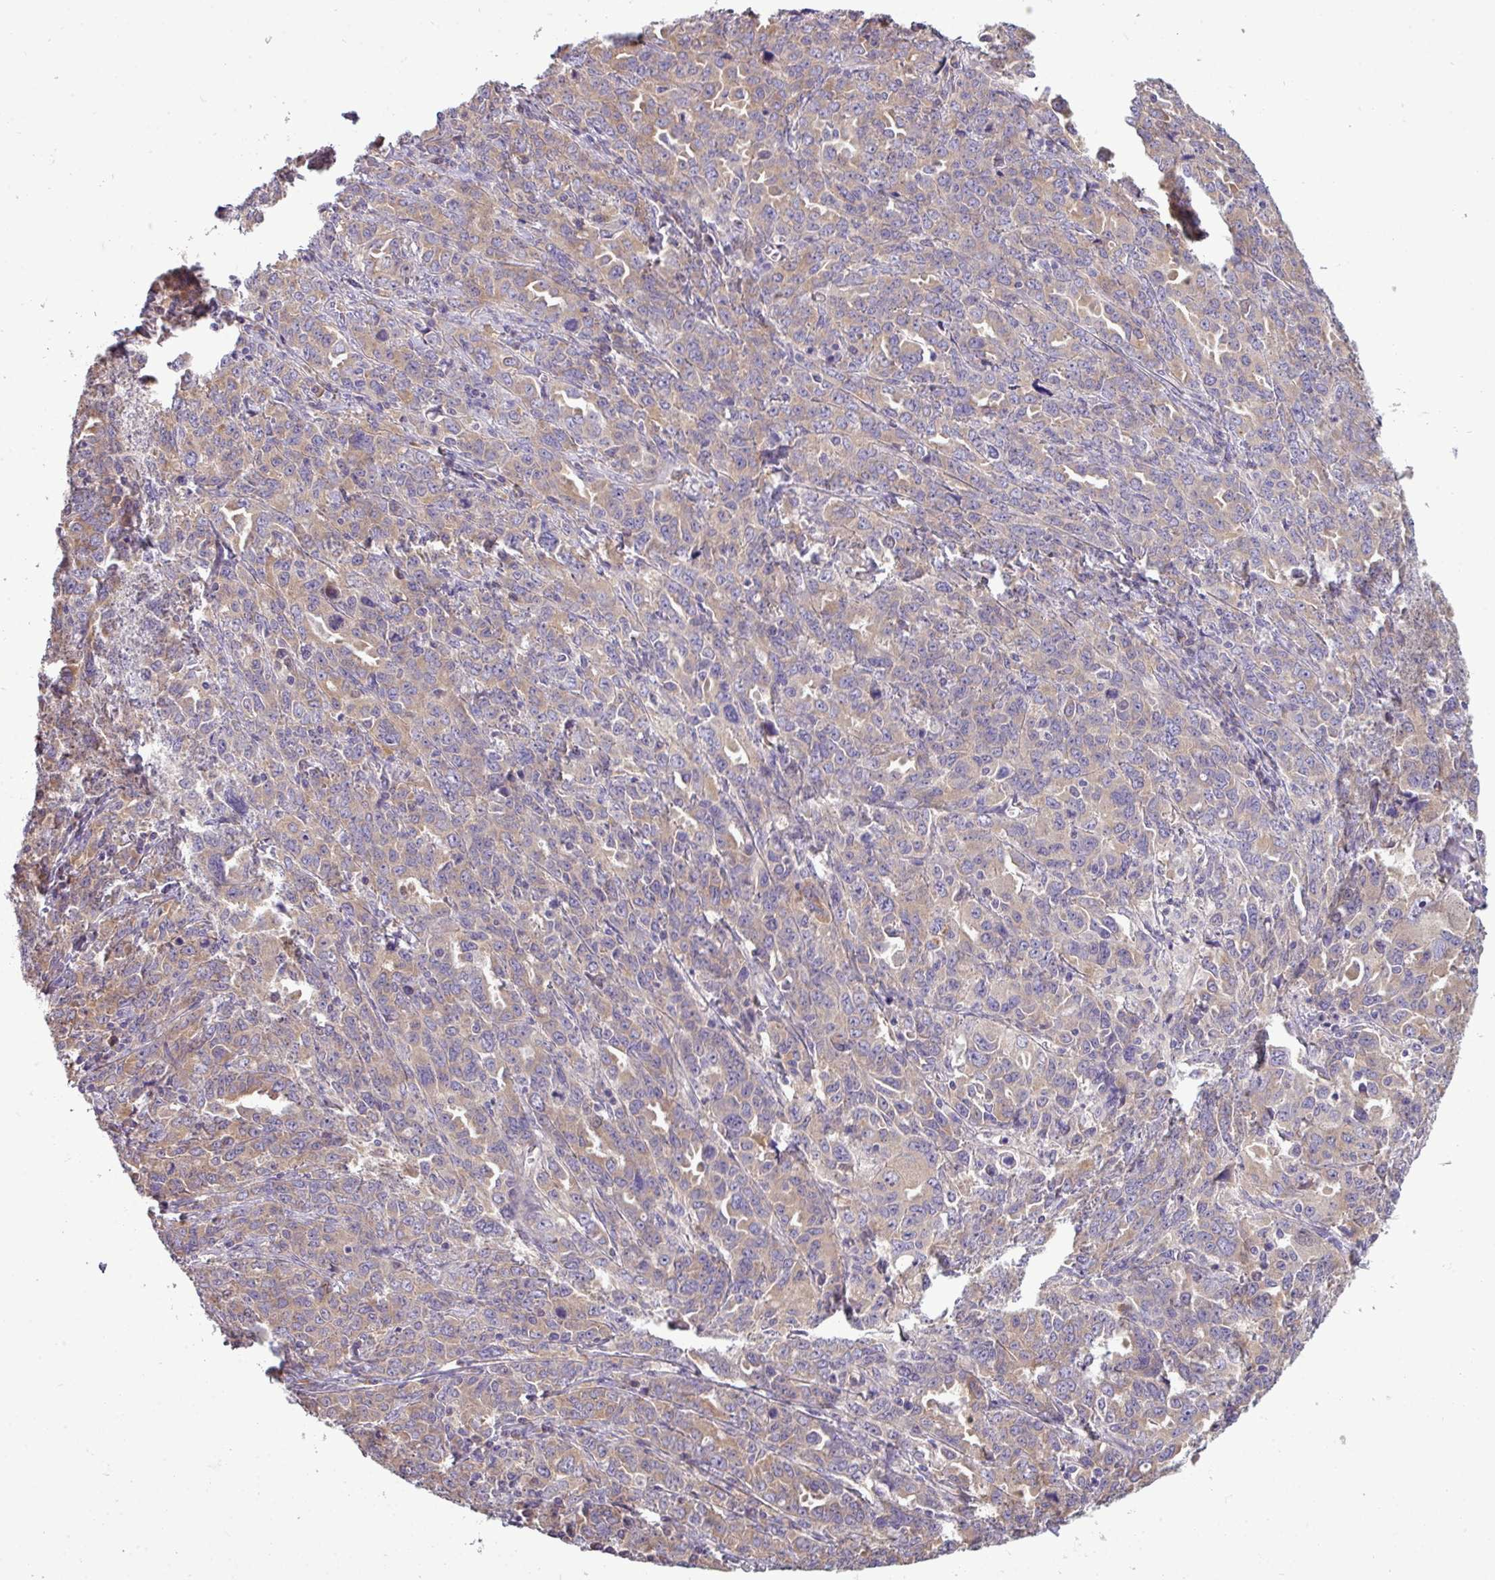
{"staining": {"intensity": "weak", "quantity": "25%-75%", "location": "cytoplasmic/membranous"}, "tissue": "ovarian cancer", "cell_type": "Tumor cells", "image_type": "cancer", "snomed": [{"axis": "morphology", "description": "Adenocarcinoma, NOS"}, {"axis": "morphology", "description": "Carcinoma, endometroid"}, {"axis": "topography", "description": "Ovary"}], "caption": "Ovarian adenocarcinoma stained with a protein marker reveals weak staining in tumor cells.", "gene": "DNAAF9", "patient": {"sex": "female", "age": 72}}